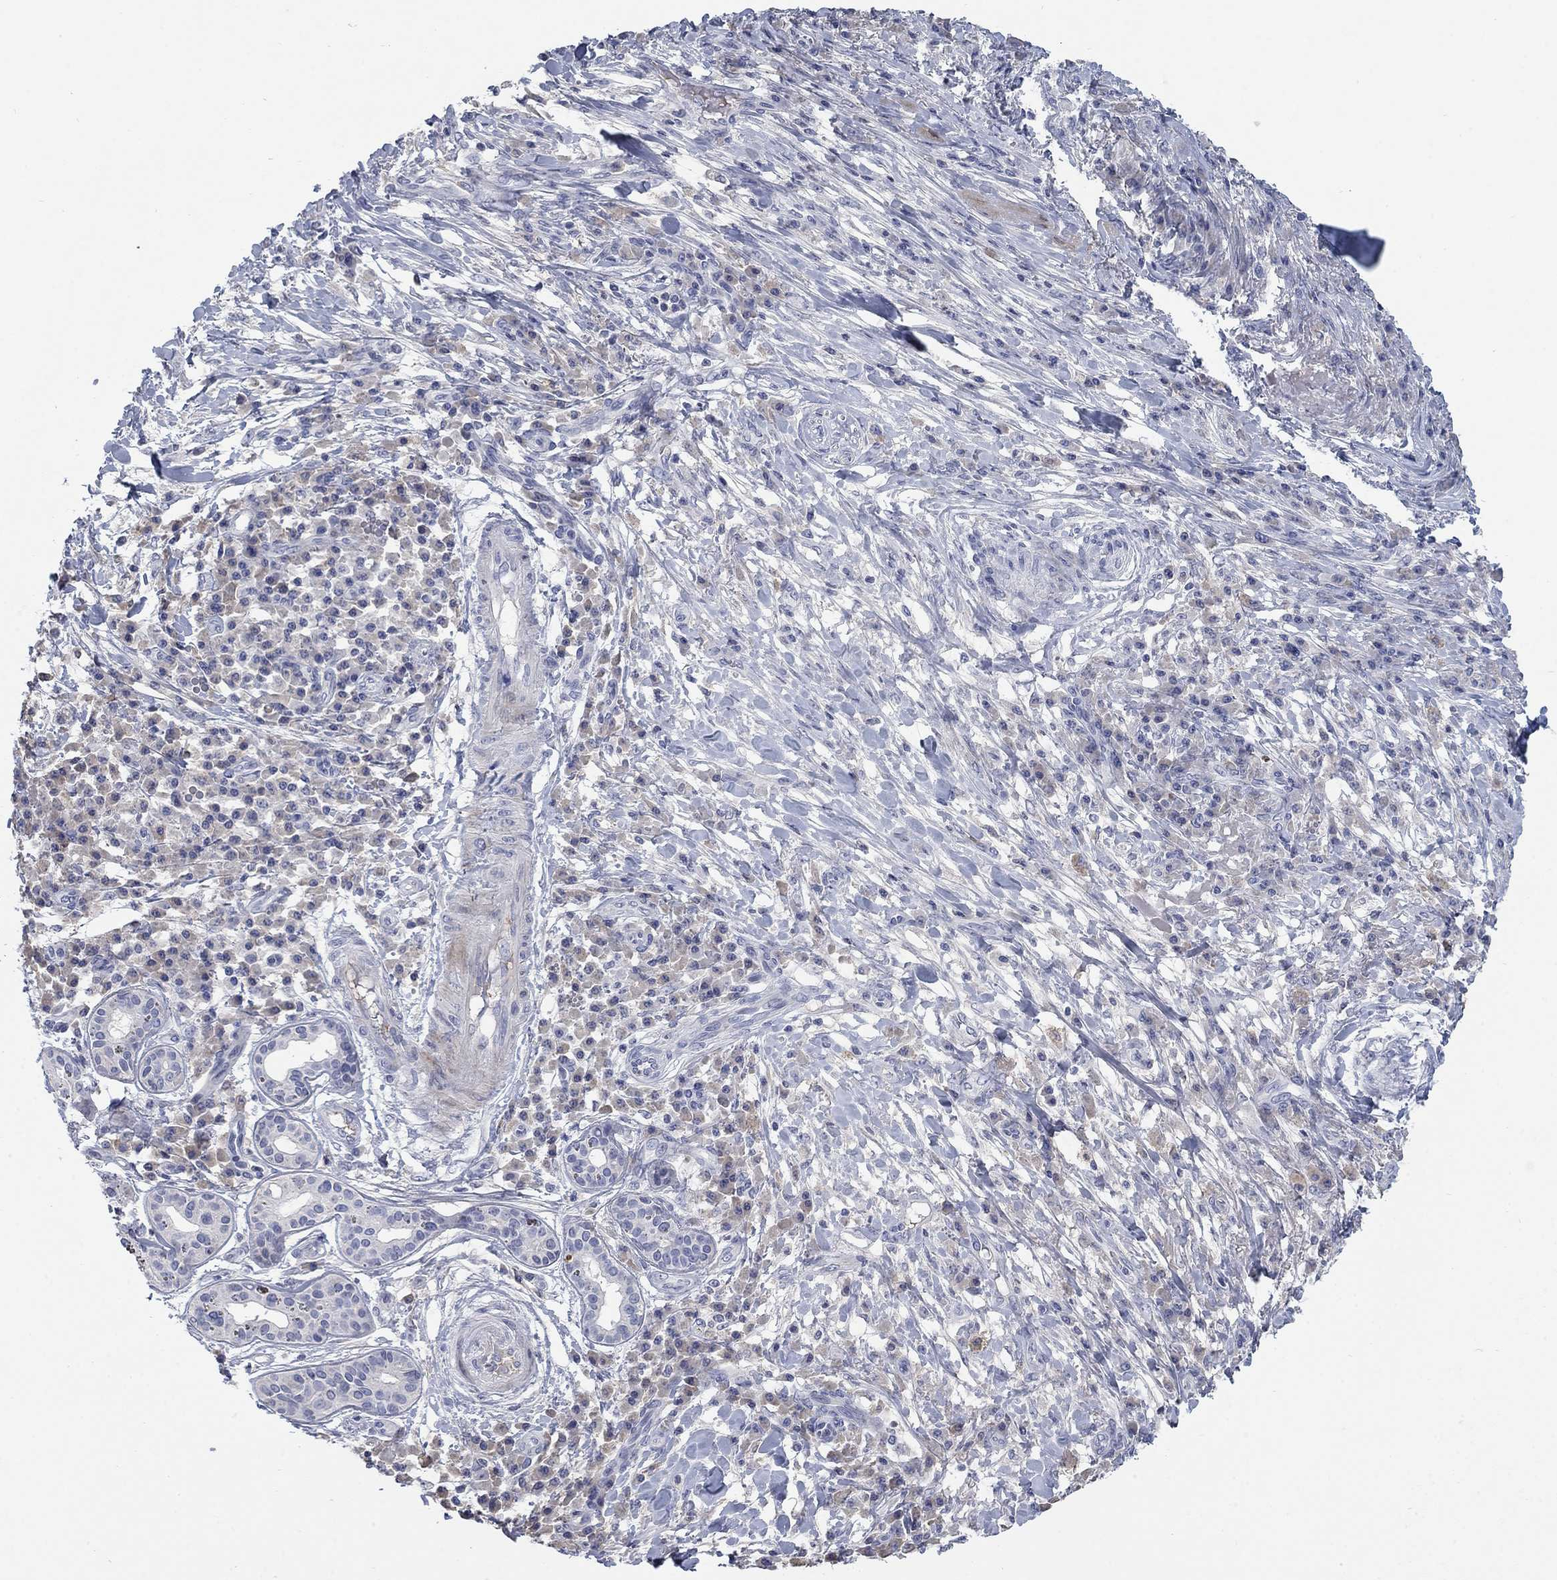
{"staining": {"intensity": "negative", "quantity": "none", "location": "none"}, "tissue": "skin cancer", "cell_type": "Tumor cells", "image_type": "cancer", "snomed": [{"axis": "morphology", "description": "Squamous cell carcinoma, NOS"}, {"axis": "topography", "description": "Skin"}], "caption": "Skin cancer was stained to show a protein in brown. There is no significant staining in tumor cells.", "gene": "TMEM249", "patient": {"sex": "male", "age": 92}}